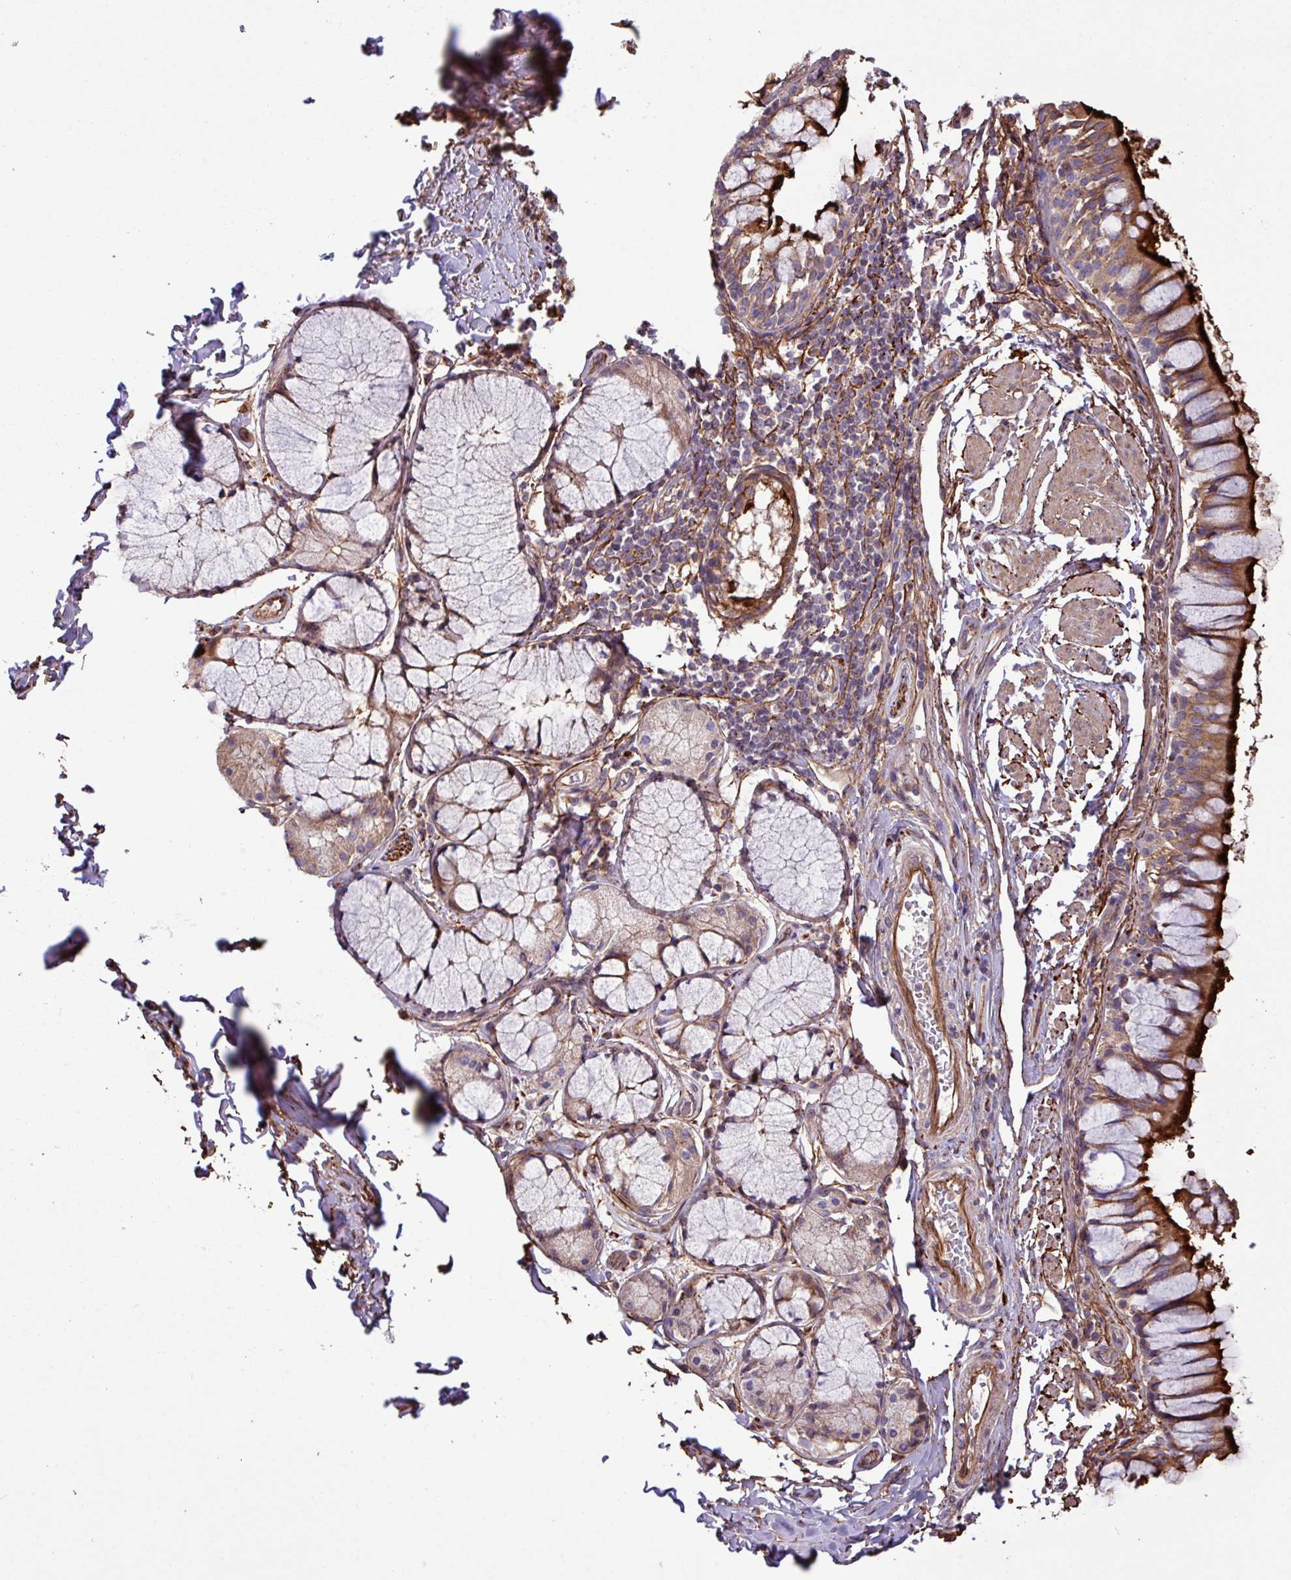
{"staining": {"intensity": "strong", "quantity": ">75%", "location": "cytoplasmic/membranous"}, "tissue": "bronchus", "cell_type": "Respiratory epithelial cells", "image_type": "normal", "snomed": [{"axis": "morphology", "description": "Normal tissue, NOS"}, {"axis": "topography", "description": "Bronchus"}], "caption": "This histopathology image exhibits benign bronchus stained with immunohistochemistry to label a protein in brown. The cytoplasmic/membranous of respiratory epithelial cells show strong positivity for the protein. Nuclei are counter-stained blue.", "gene": "ZNF300", "patient": {"sex": "male", "age": 70}}